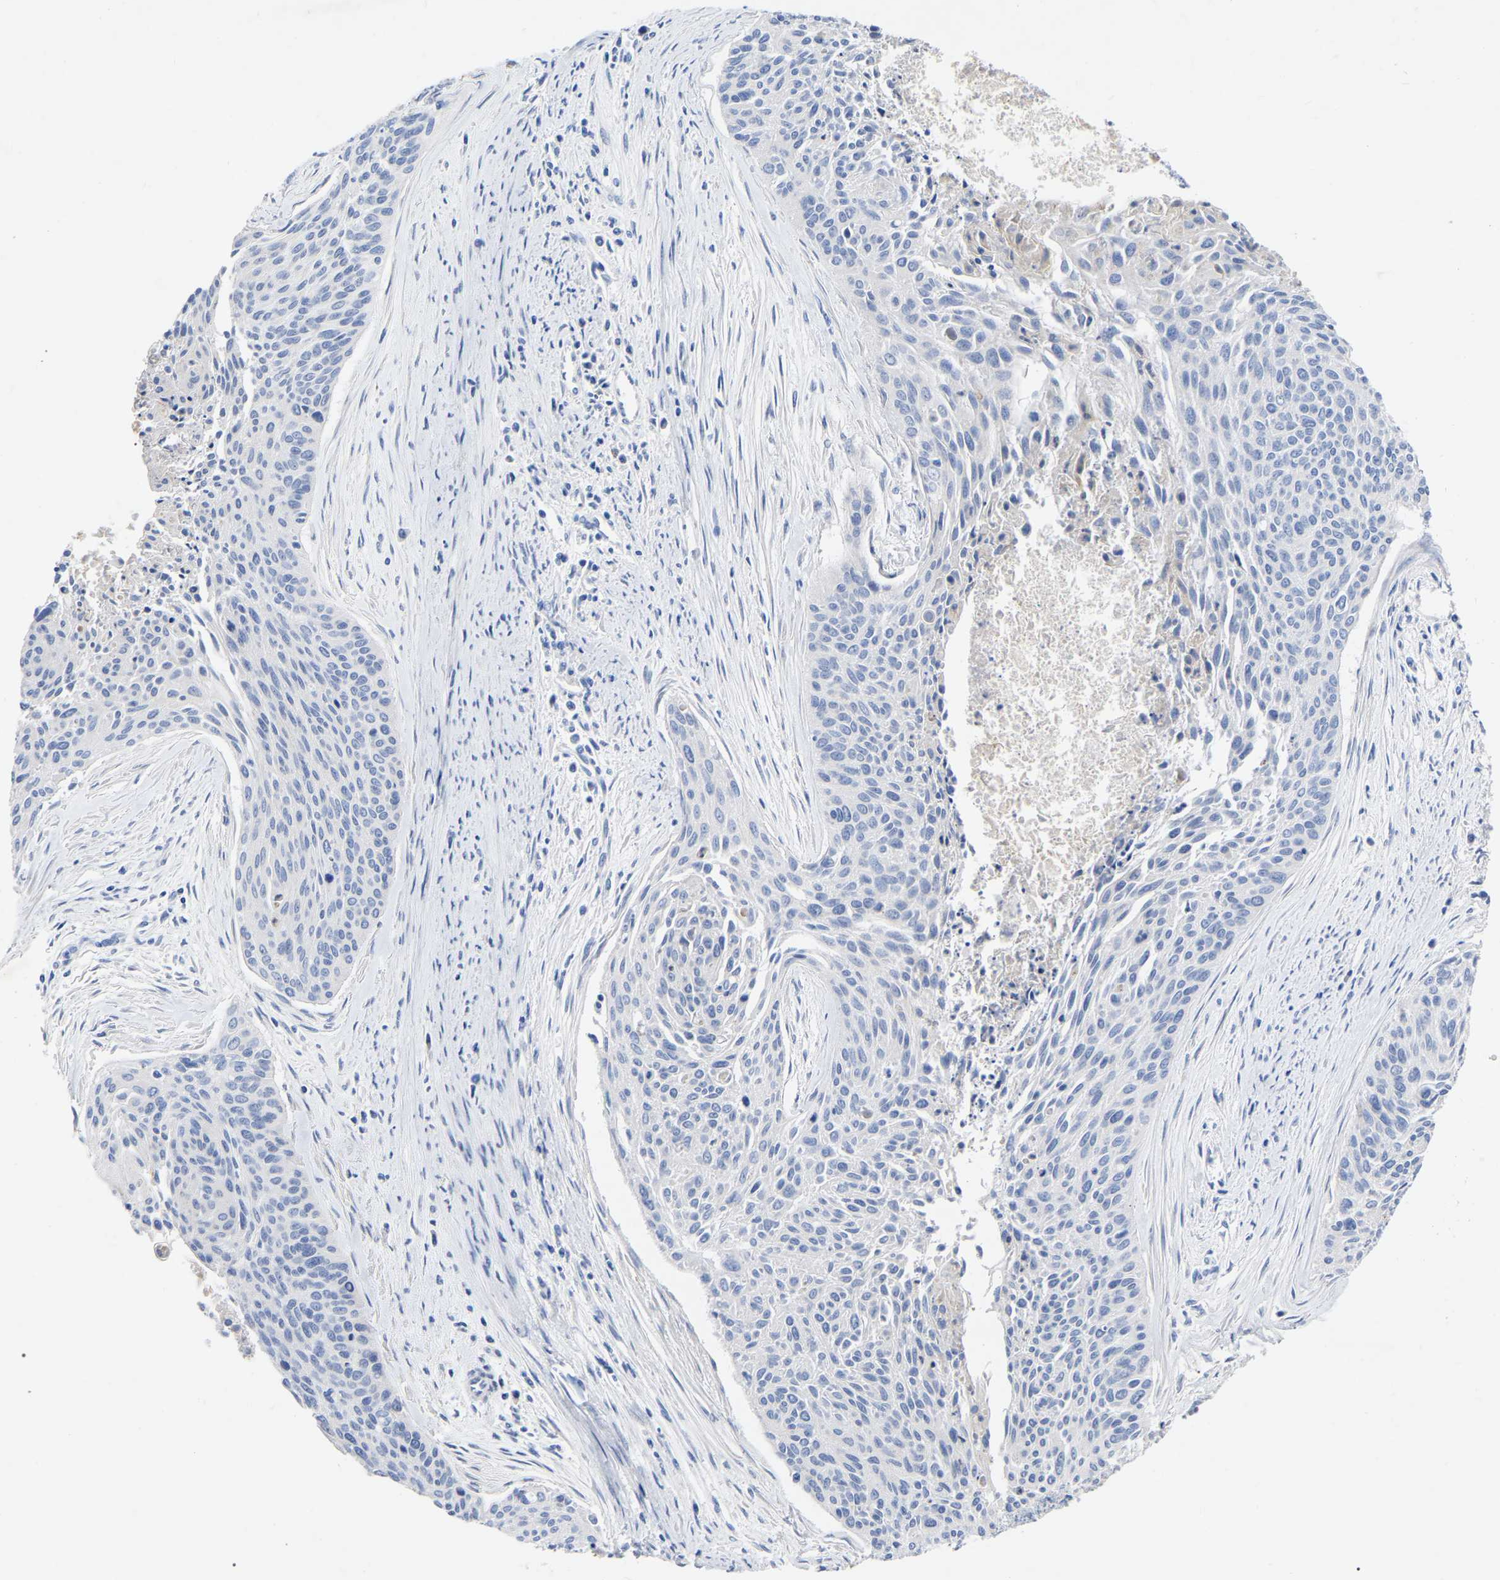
{"staining": {"intensity": "negative", "quantity": "none", "location": "none"}, "tissue": "cervical cancer", "cell_type": "Tumor cells", "image_type": "cancer", "snomed": [{"axis": "morphology", "description": "Squamous cell carcinoma, NOS"}, {"axis": "topography", "description": "Cervix"}], "caption": "Immunohistochemistry (IHC) photomicrograph of neoplastic tissue: human cervical cancer (squamous cell carcinoma) stained with DAB (3,3'-diaminobenzidine) shows no significant protein staining in tumor cells.", "gene": "STRIP2", "patient": {"sex": "female", "age": 55}}